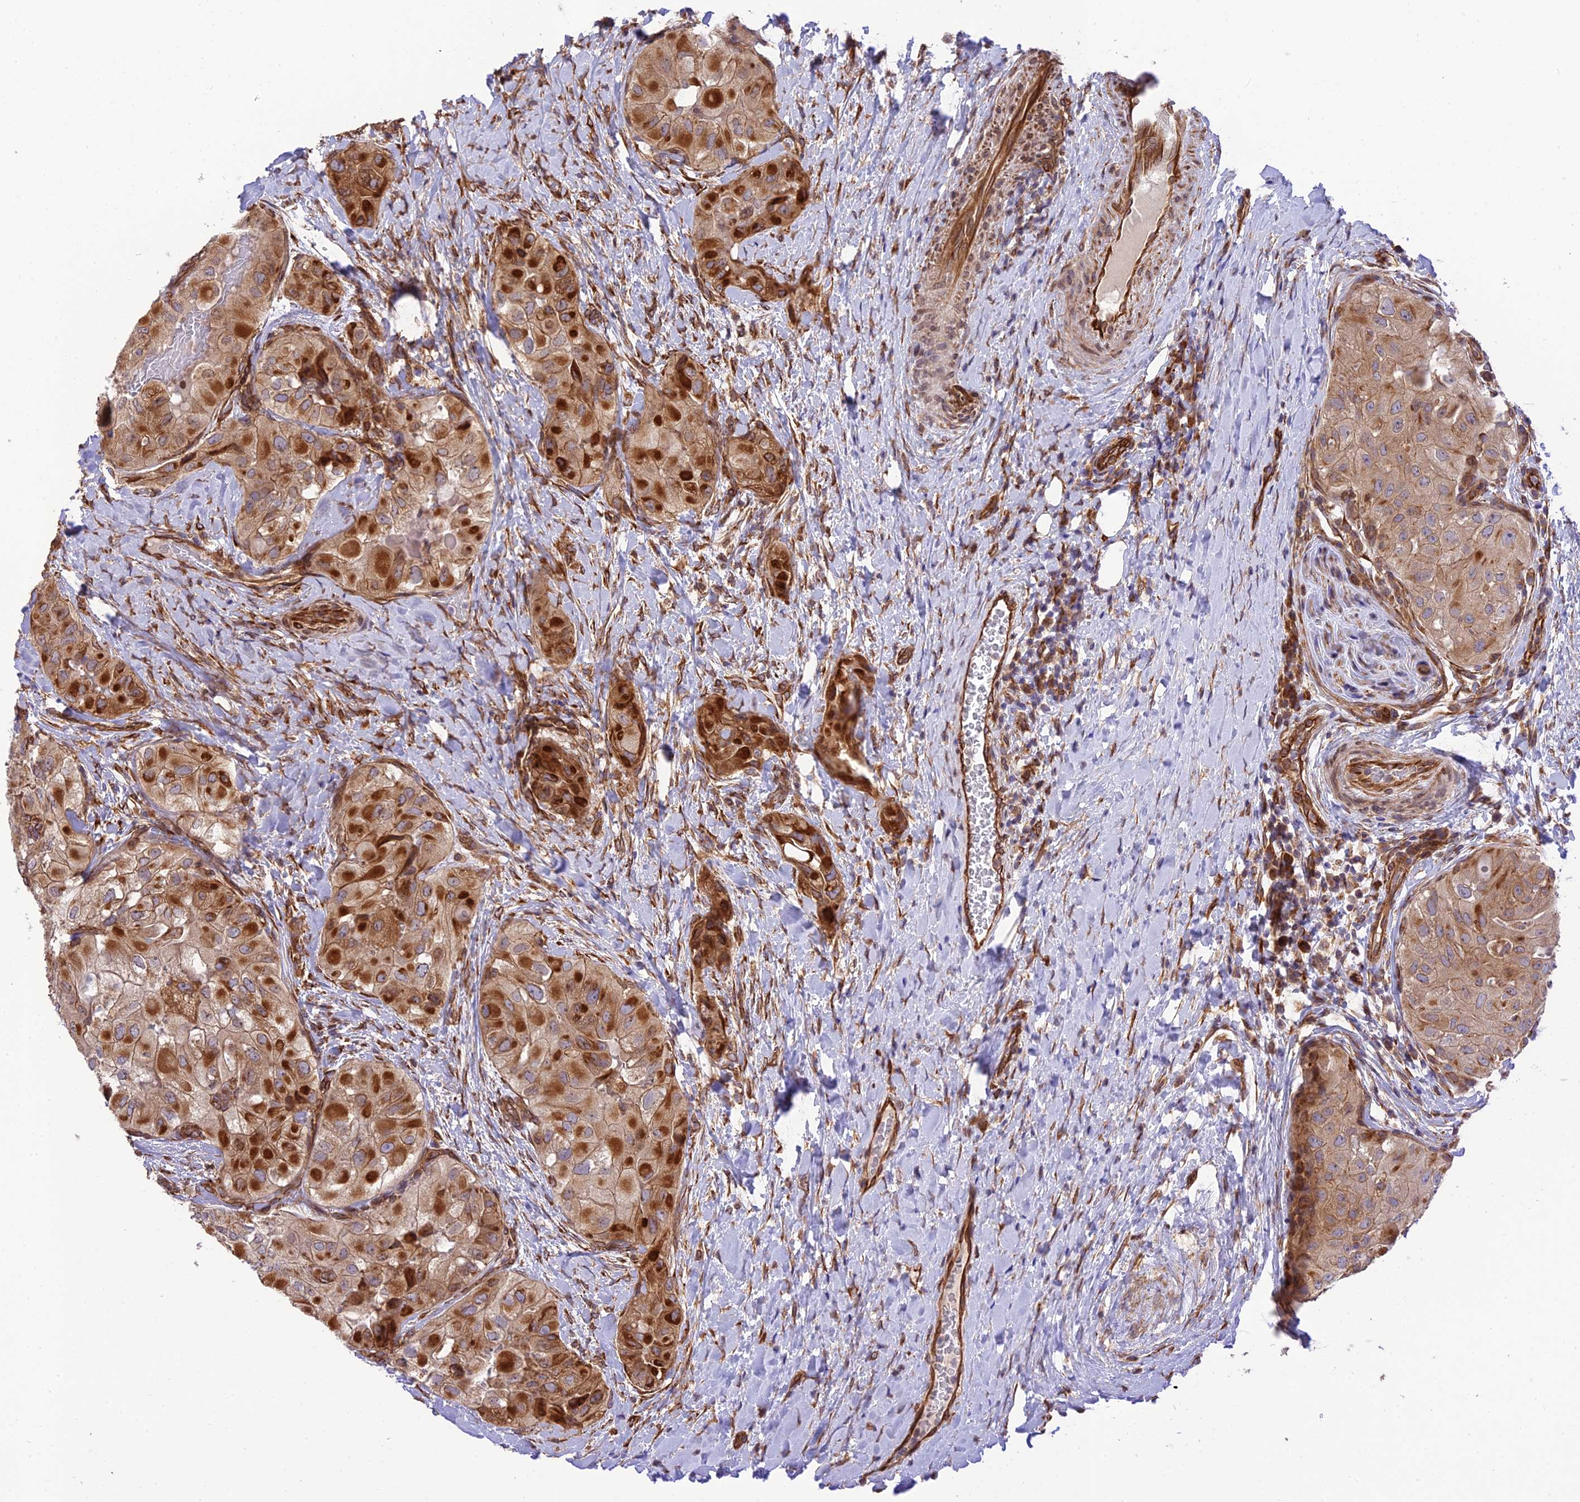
{"staining": {"intensity": "strong", "quantity": ">75%", "location": "cytoplasmic/membranous"}, "tissue": "thyroid cancer", "cell_type": "Tumor cells", "image_type": "cancer", "snomed": [{"axis": "morphology", "description": "Normal tissue, NOS"}, {"axis": "morphology", "description": "Papillary adenocarcinoma, NOS"}, {"axis": "topography", "description": "Thyroid gland"}], "caption": "A high amount of strong cytoplasmic/membranous expression is identified in approximately >75% of tumor cells in papillary adenocarcinoma (thyroid) tissue.", "gene": "EXOC3L4", "patient": {"sex": "female", "age": 59}}